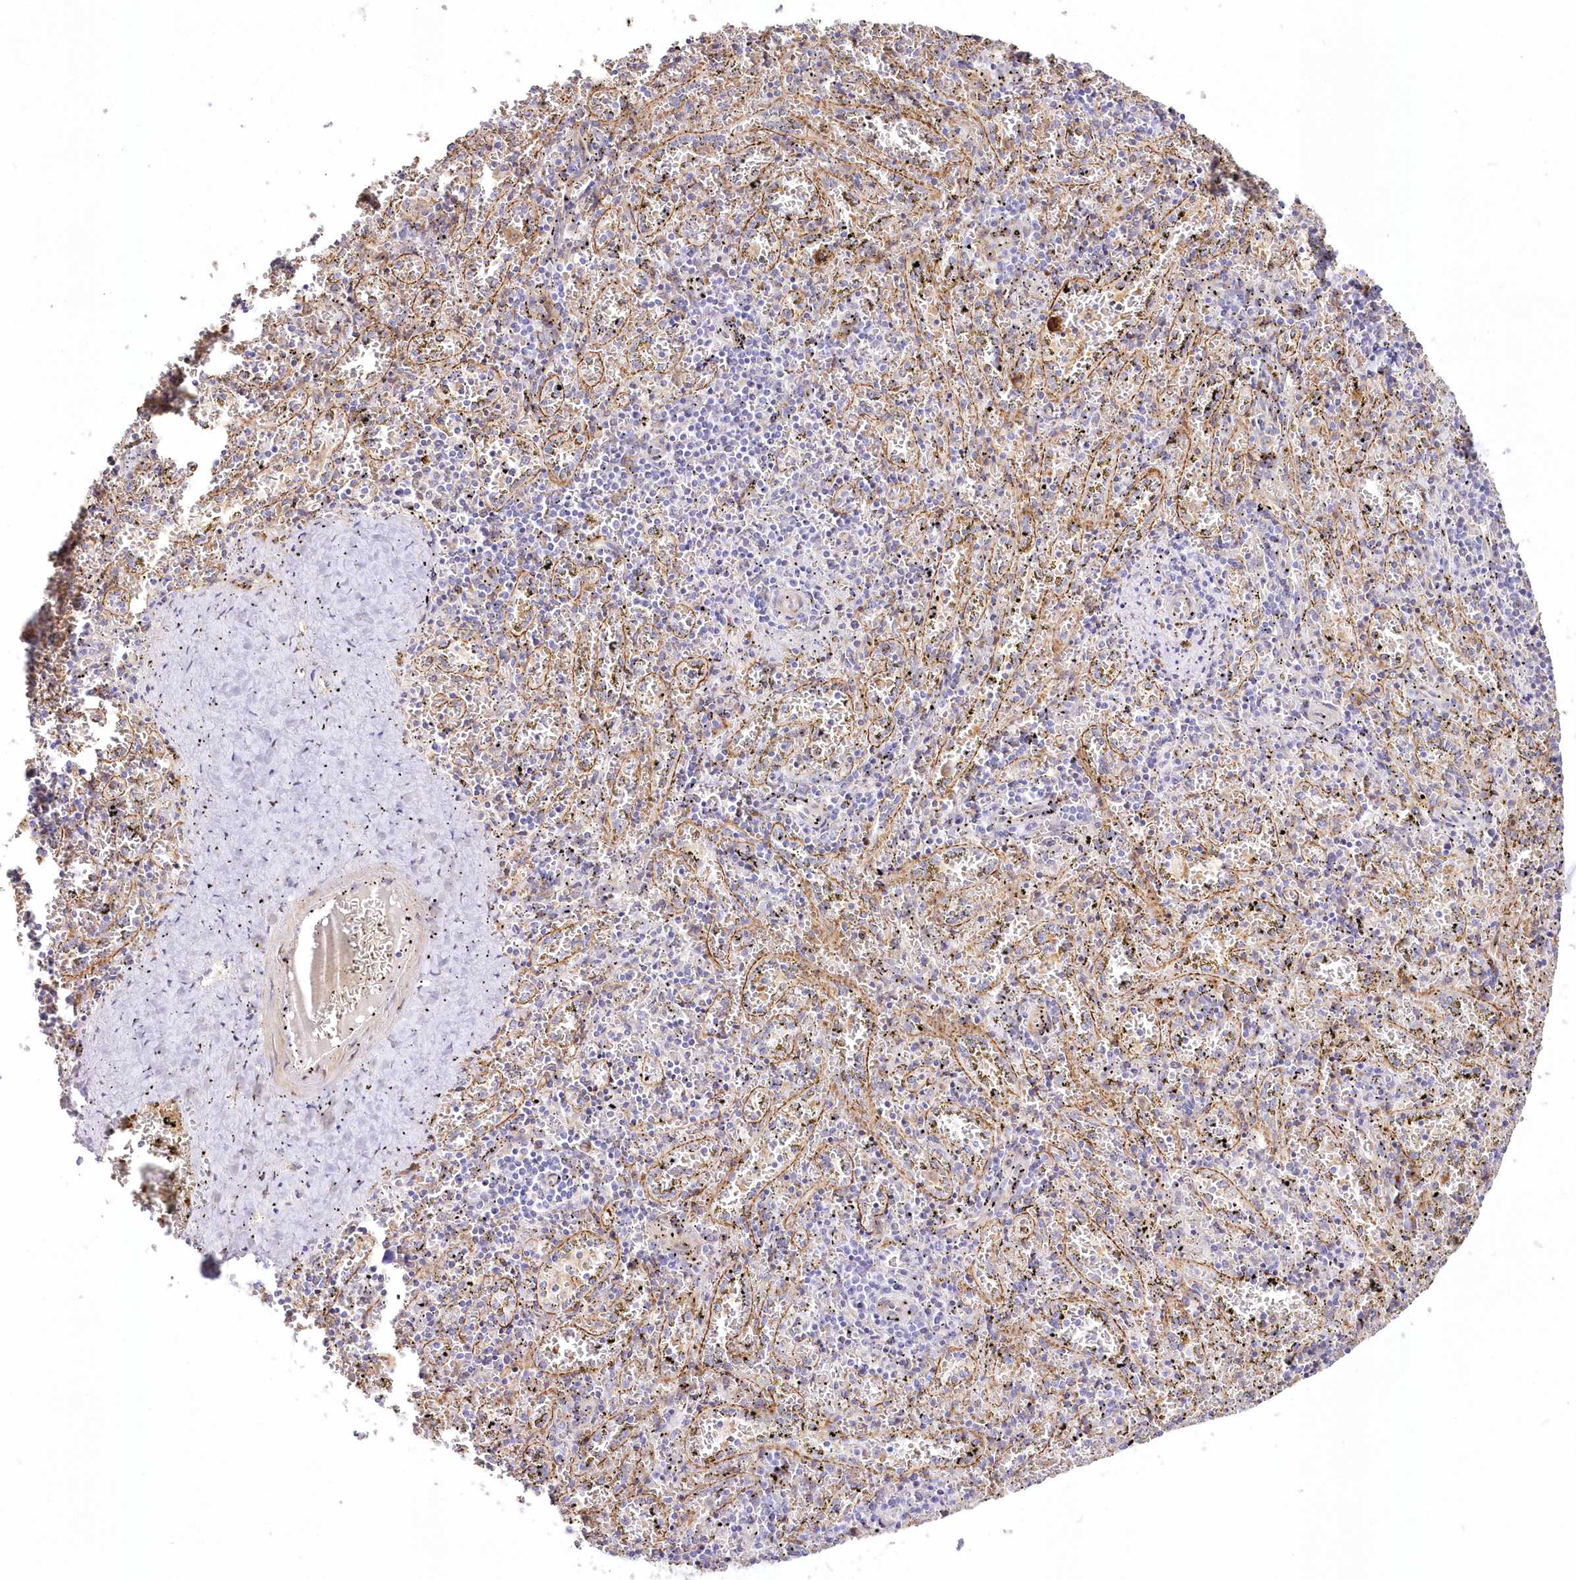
{"staining": {"intensity": "negative", "quantity": "none", "location": "none"}, "tissue": "spleen", "cell_type": "Cells in red pulp", "image_type": "normal", "snomed": [{"axis": "morphology", "description": "Normal tissue, NOS"}, {"axis": "topography", "description": "Spleen"}], "caption": "Immunohistochemistry image of normal spleen: human spleen stained with DAB shows no significant protein positivity in cells in red pulp. (Stains: DAB (3,3'-diaminobenzidine) immunohistochemistry with hematoxylin counter stain, Microscopy: brightfield microscopy at high magnification).", "gene": "ARFGEF3", "patient": {"sex": "male", "age": 11}}